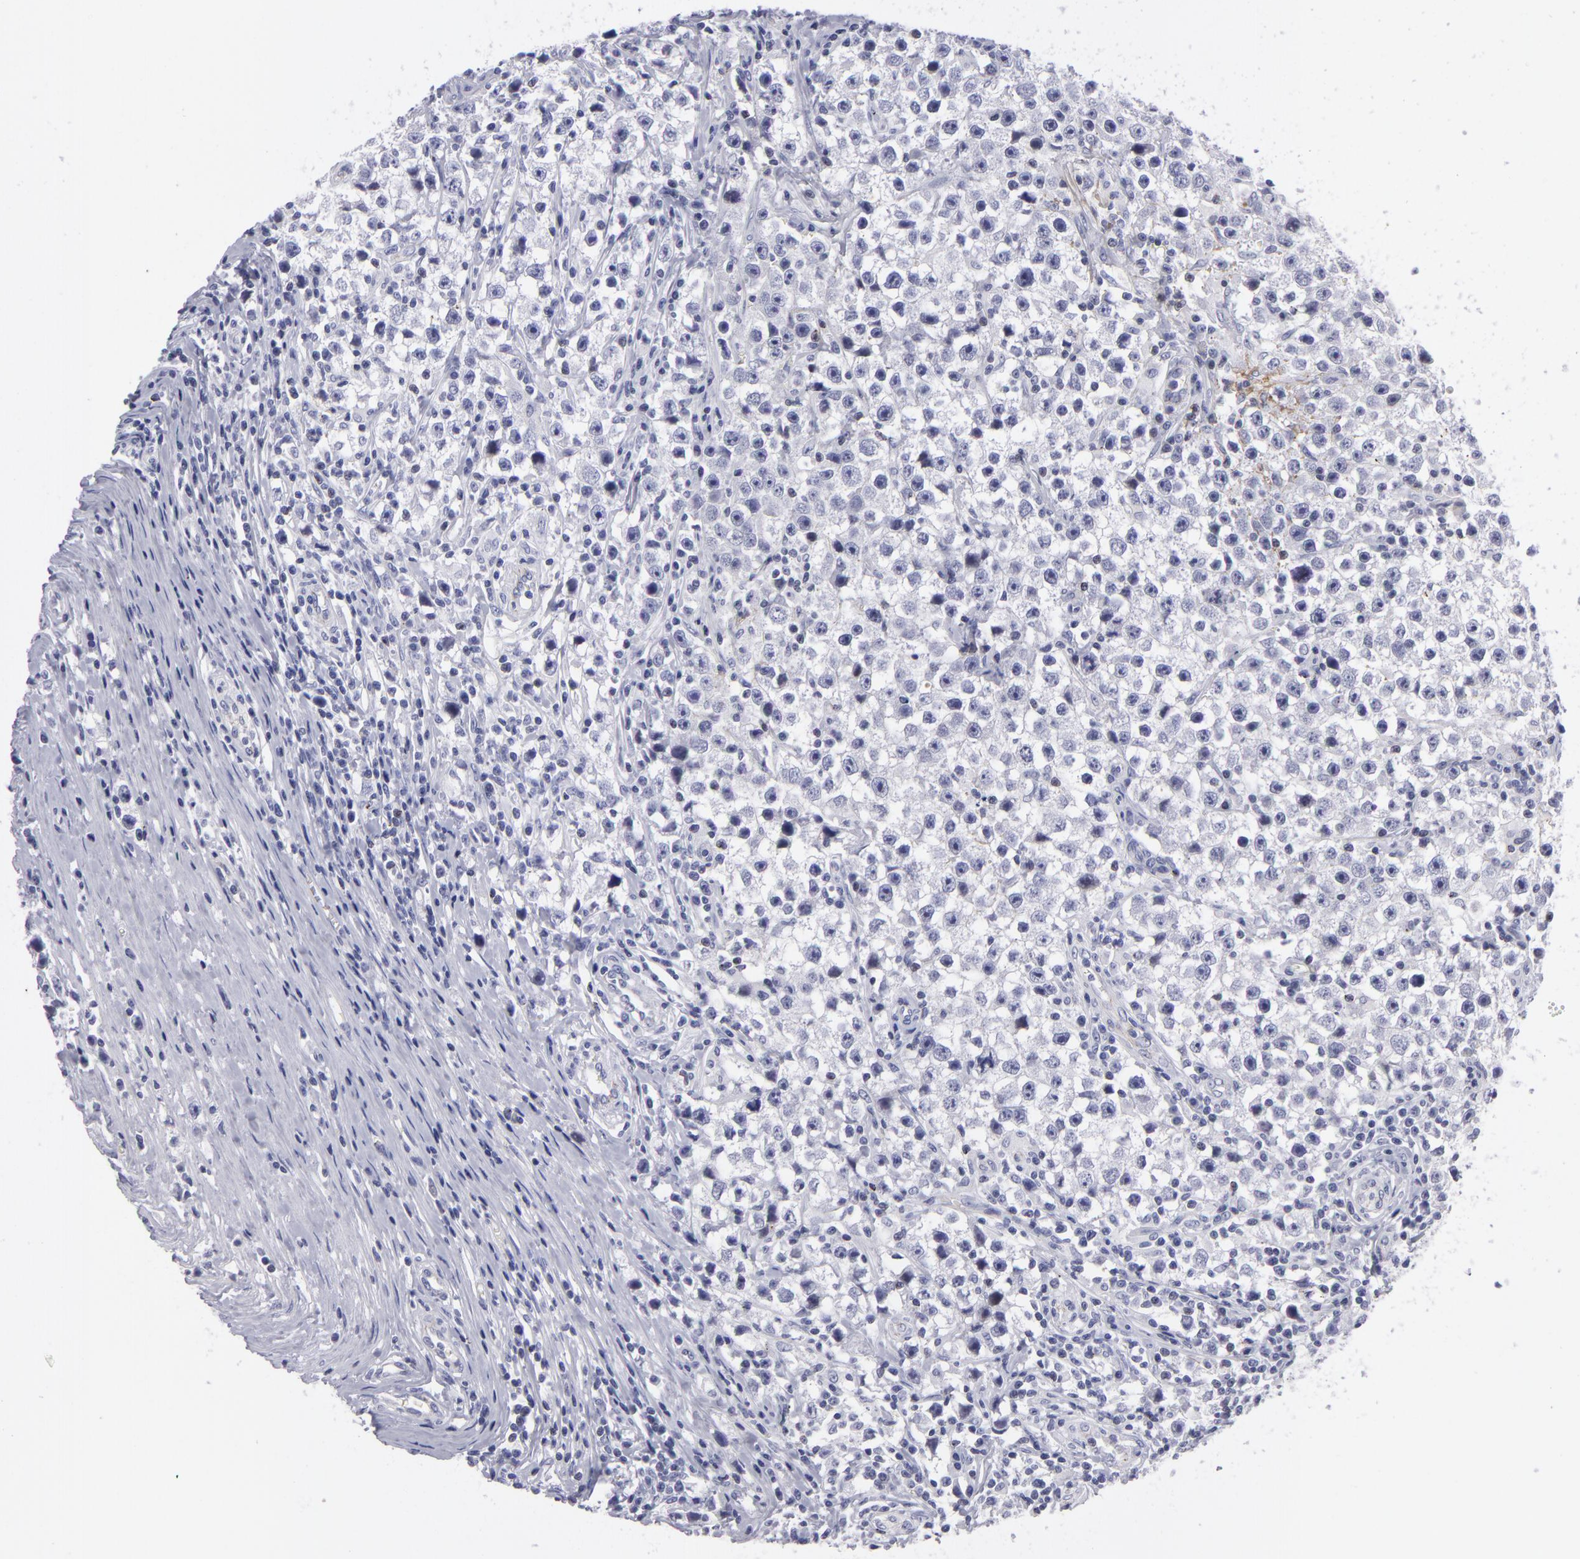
{"staining": {"intensity": "negative", "quantity": "none", "location": "none"}, "tissue": "testis cancer", "cell_type": "Tumor cells", "image_type": "cancer", "snomed": [{"axis": "morphology", "description": "Seminoma, NOS"}, {"axis": "topography", "description": "Testis"}], "caption": "The immunohistochemistry photomicrograph has no significant positivity in tumor cells of seminoma (testis) tissue. (Stains: DAB immunohistochemistry (IHC) with hematoxylin counter stain, Microscopy: brightfield microscopy at high magnification).", "gene": "CTNNB1", "patient": {"sex": "male", "age": 35}}